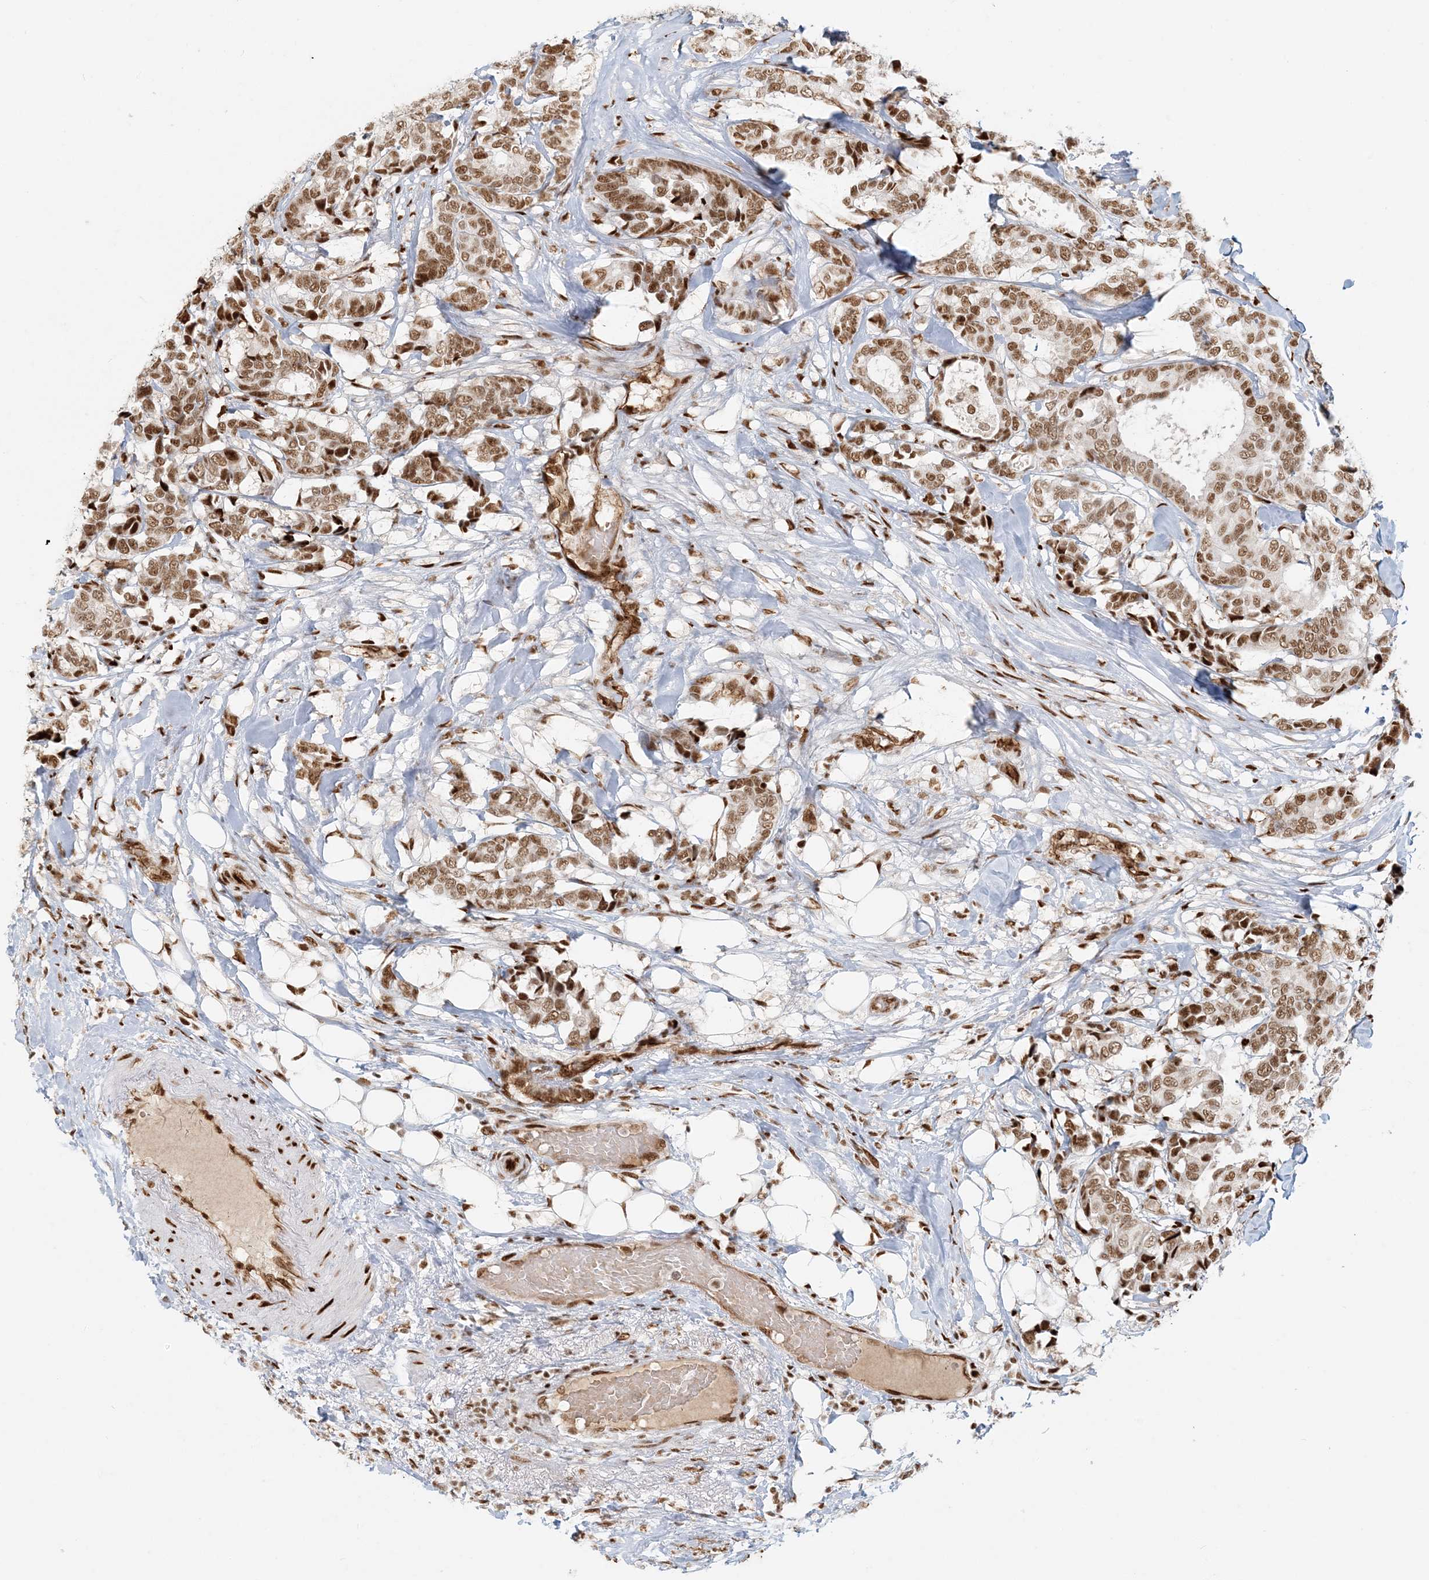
{"staining": {"intensity": "moderate", "quantity": ">75%", "location": "nuclear"}, "tissue": "breast cancer", "cell_type": "Tumor cells", "image_type": "cancer", "snomed": [{"axis": "morphology", "description": "Duct carcinoma"}, {"axis": "topography", "description": "Breast"}], "caption": "Protein staining by IHC shows moderate nuclear positivity in about >75% of tumor cells in breast cancer (intraductal carcinoma).", "gene": "CKS2", "patient": {"sex": "female", "age": 87}}